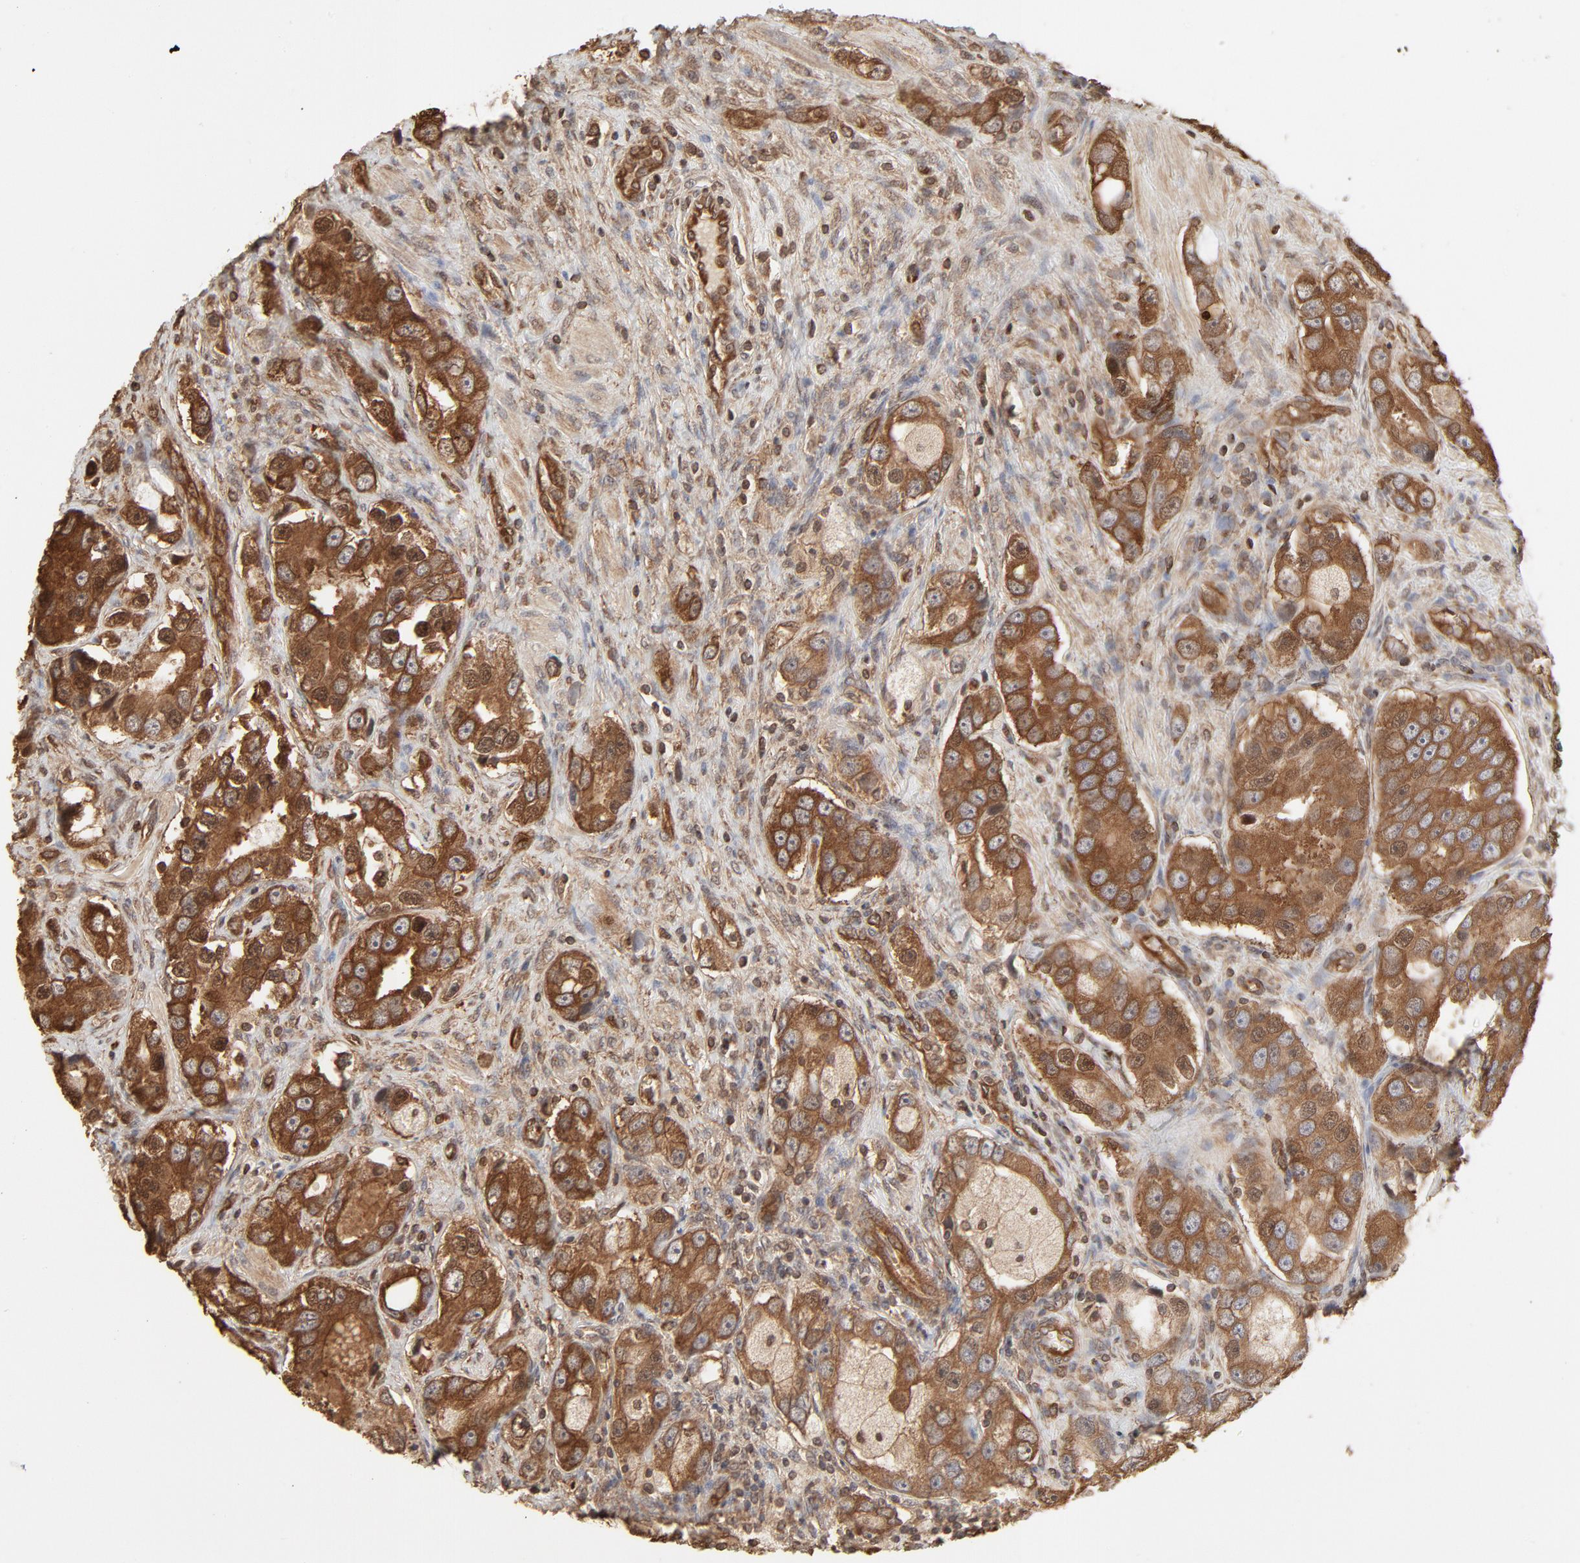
{"staining": {"intensity": "moderate", "quantity": ">75%", "location": "cytoplasmic/membranous"}, "tissue": "prostate cancer", "cell_type": "Tumor cells", "image_type": "cancer", "snomed": [{"axis": "morphology", "description": "Adenocarcinoma, High grade"}, {"axis": "topography", "description": "Prostate"}], "caption": "A brown stain labels moderate cytoplasmic/membranous expression of a protein in human high-grade adenocarcinoma (prostate) tumor cells. The protein is shown in brown color, while the nuclei are stained blue.", "gene": "PPP2CA", "patient": {"sex": "male", "age": 63}}